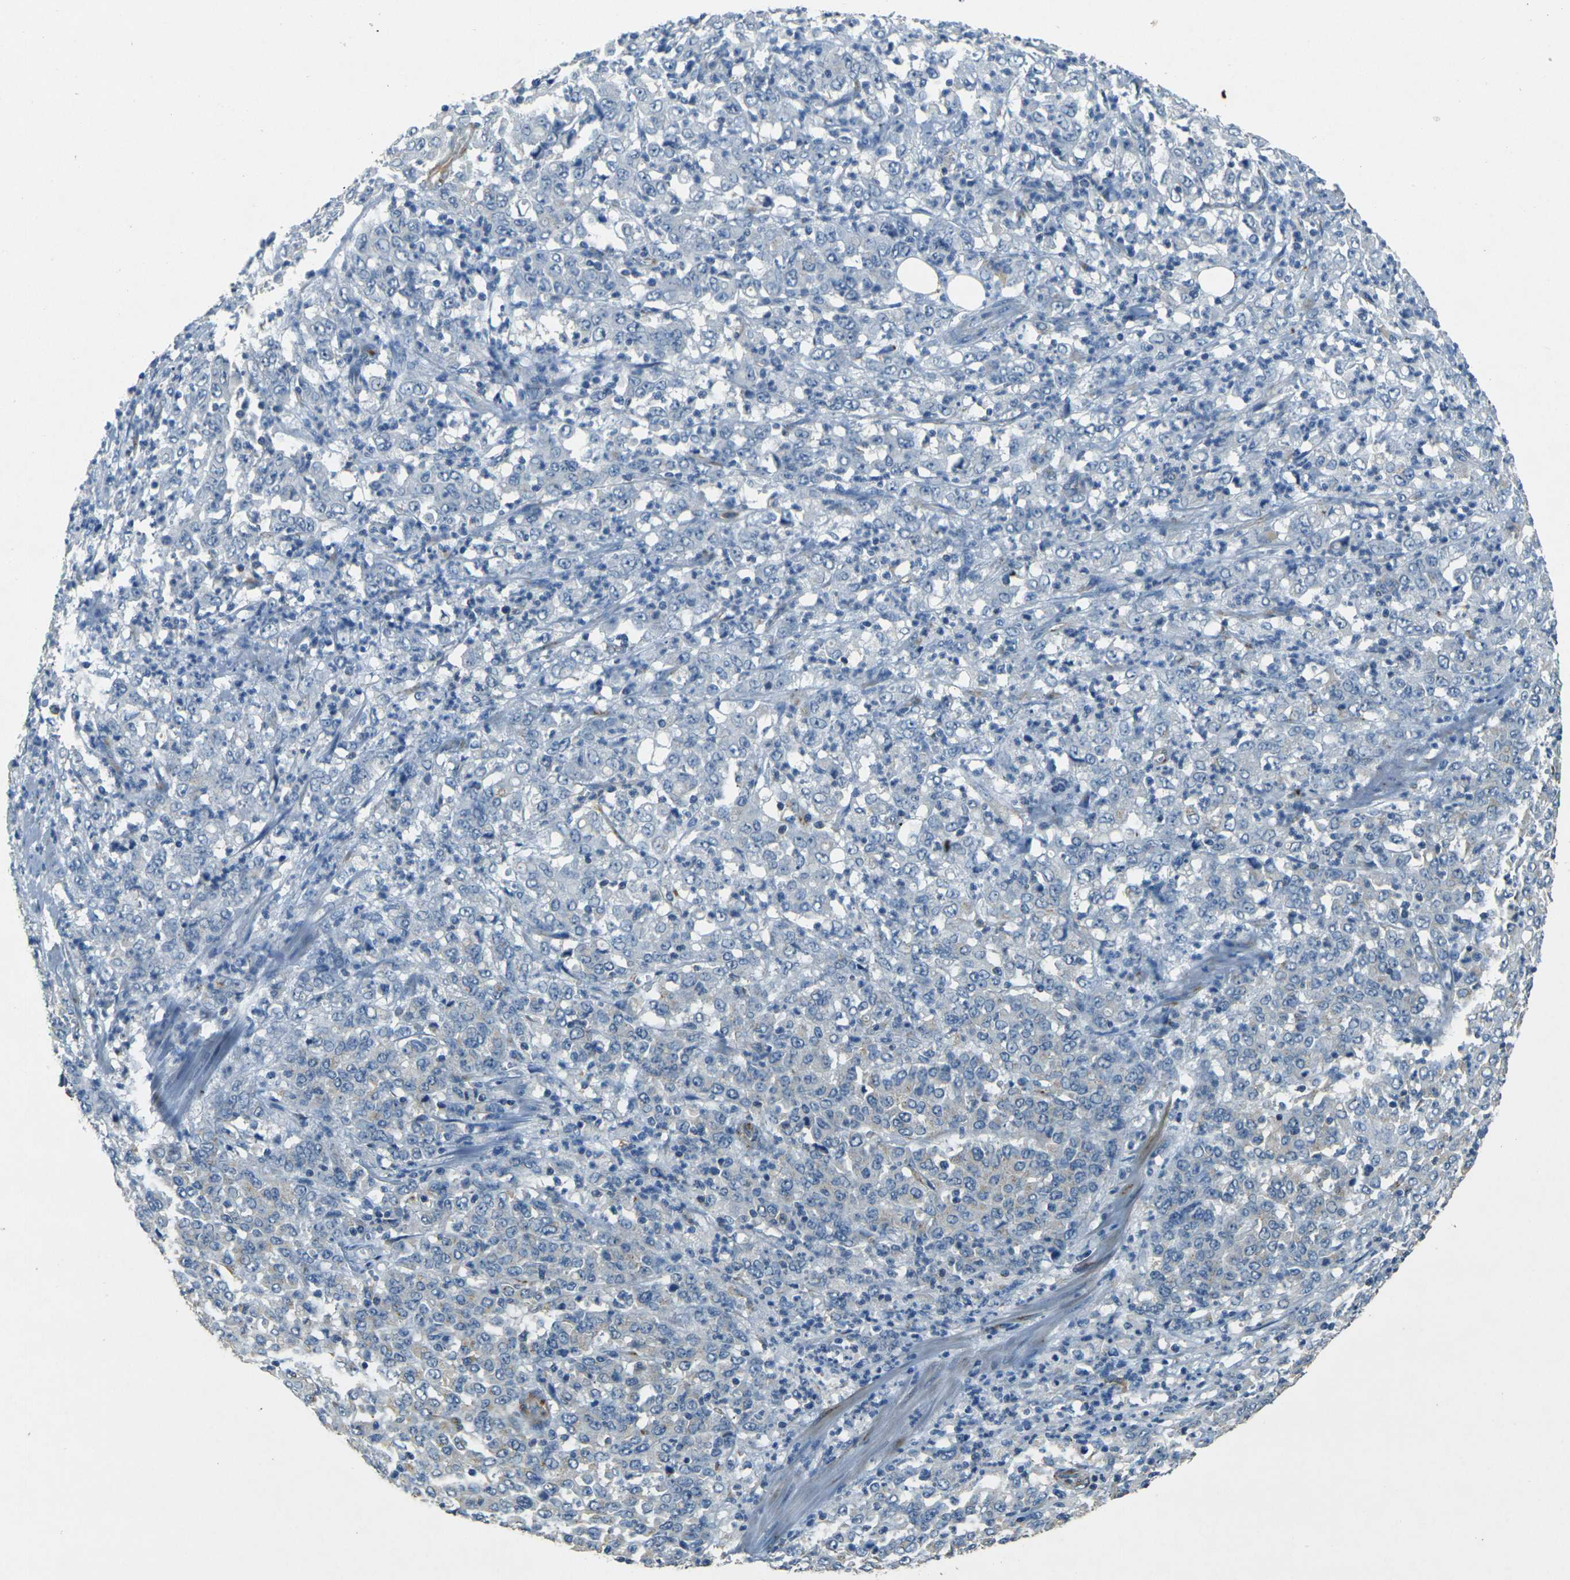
{"staining": {"intensity": "negative", "quantity": "none", "location": "none"}, "tissue": "stomach cancer", "cell_type": "Tumor cells", "image_type": "cancer", "snomed": [{"axis": "morphology", "description": "Adenocarcinoma, NOS"}, {"axis": "topography", "description": "Stomach, lower"}], "caption": "Protein analysis of stomach cancer shows no significant expression in tumor cells. The staining is performed using DAB brown chromogen with nuclei counter-stained in using hematoxylin.", "gene": "SORT1", "patient": {"sex": "female", "age": 71}}